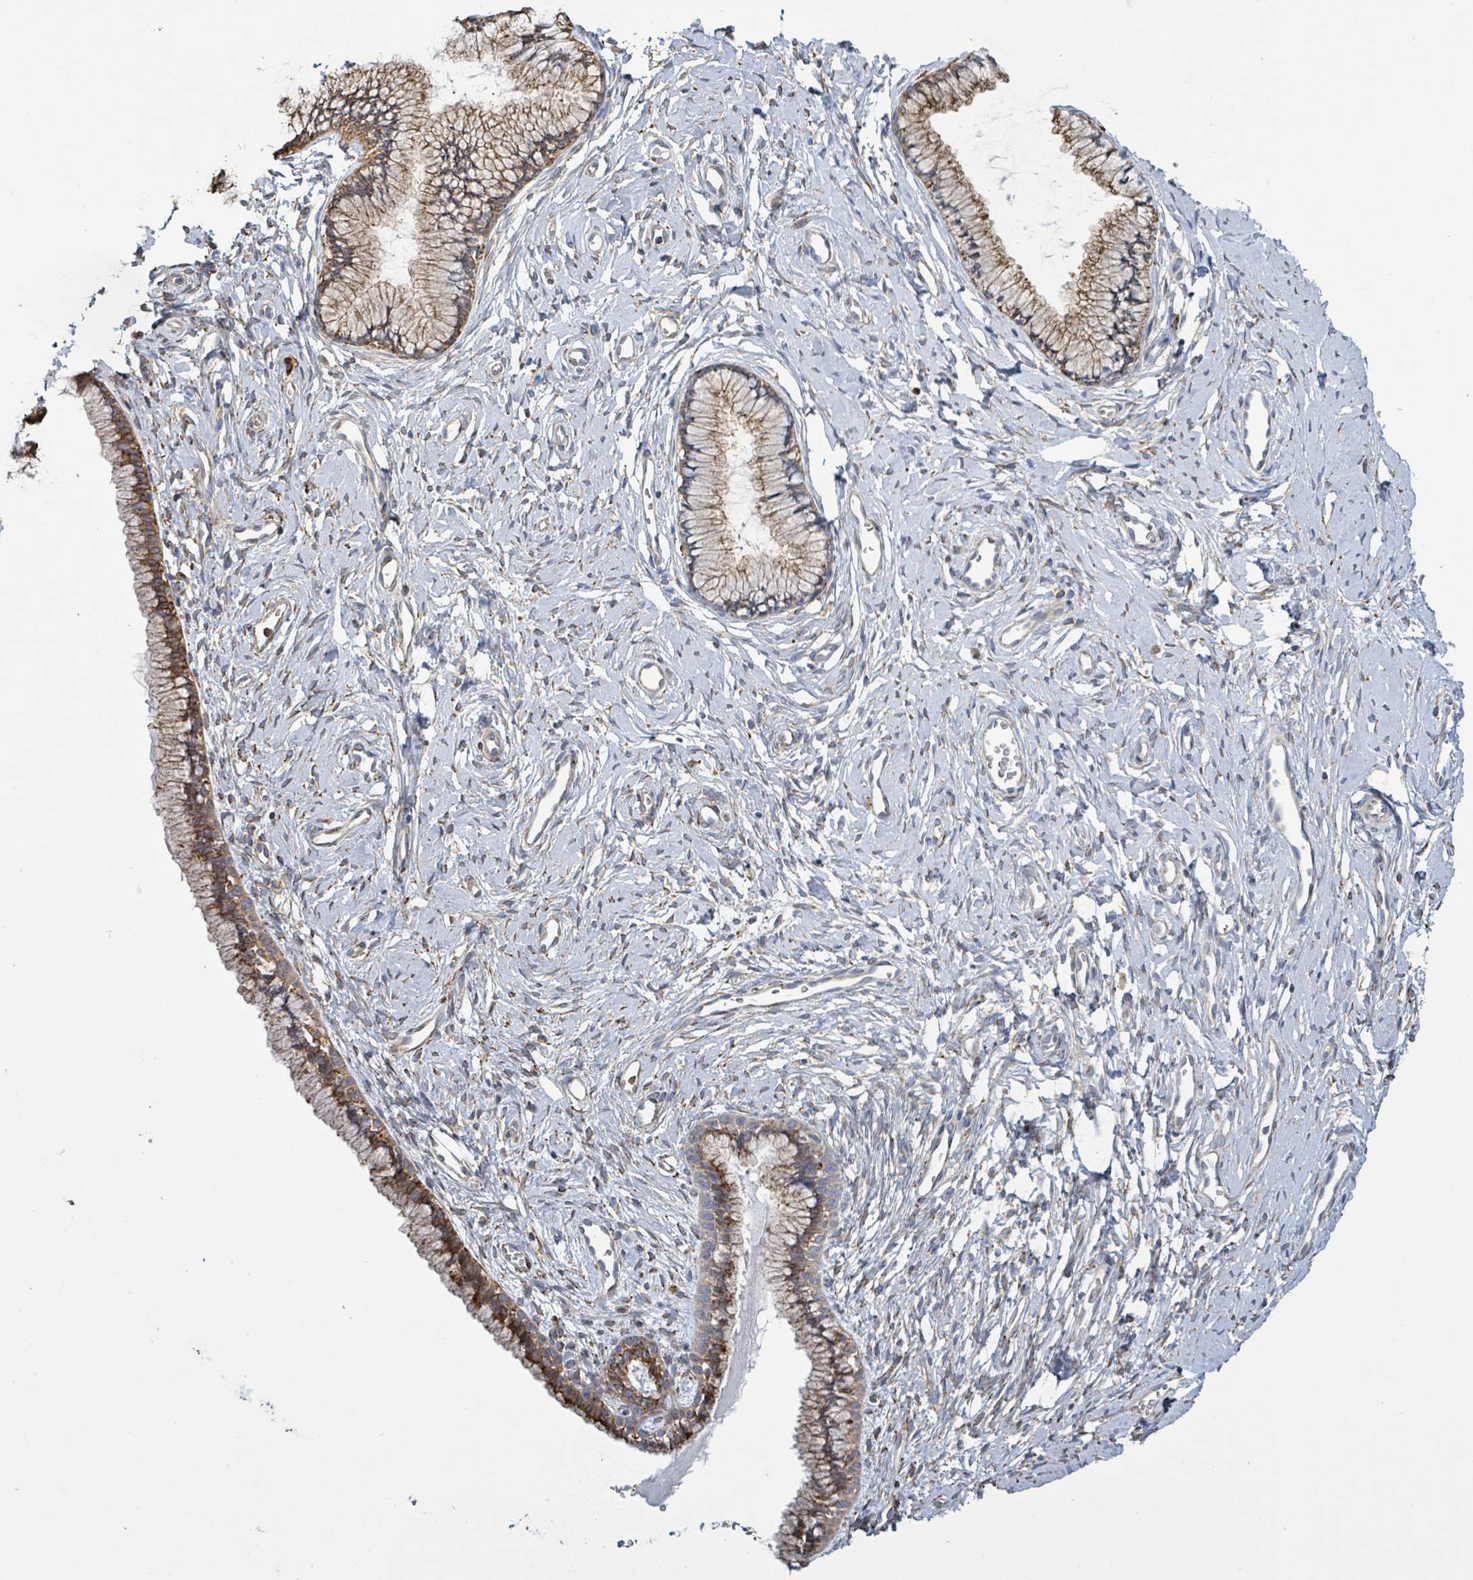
{"staining": {"intensity": "strong", "quantity": ">75%", "location": "cytoplasmic/membranous"}, "tissue": "cervix", "cell_type": "Glandular cells", "image_type": "normal", "snomed": [{"axis": "morphology", "description": "Normal tissue, NOS"}, {"axis": "topography", "description": "Cervix"}], "caption": "Strong cytoplasmic/membranous positivity is identified in approximately >75% of glandular cells in normal cervix. (brown staining indicates protein expression, while blue staining denotes nuclei).", "gene": "RFPL4AL1", "patient": {"sex": "female", "age": 40}}